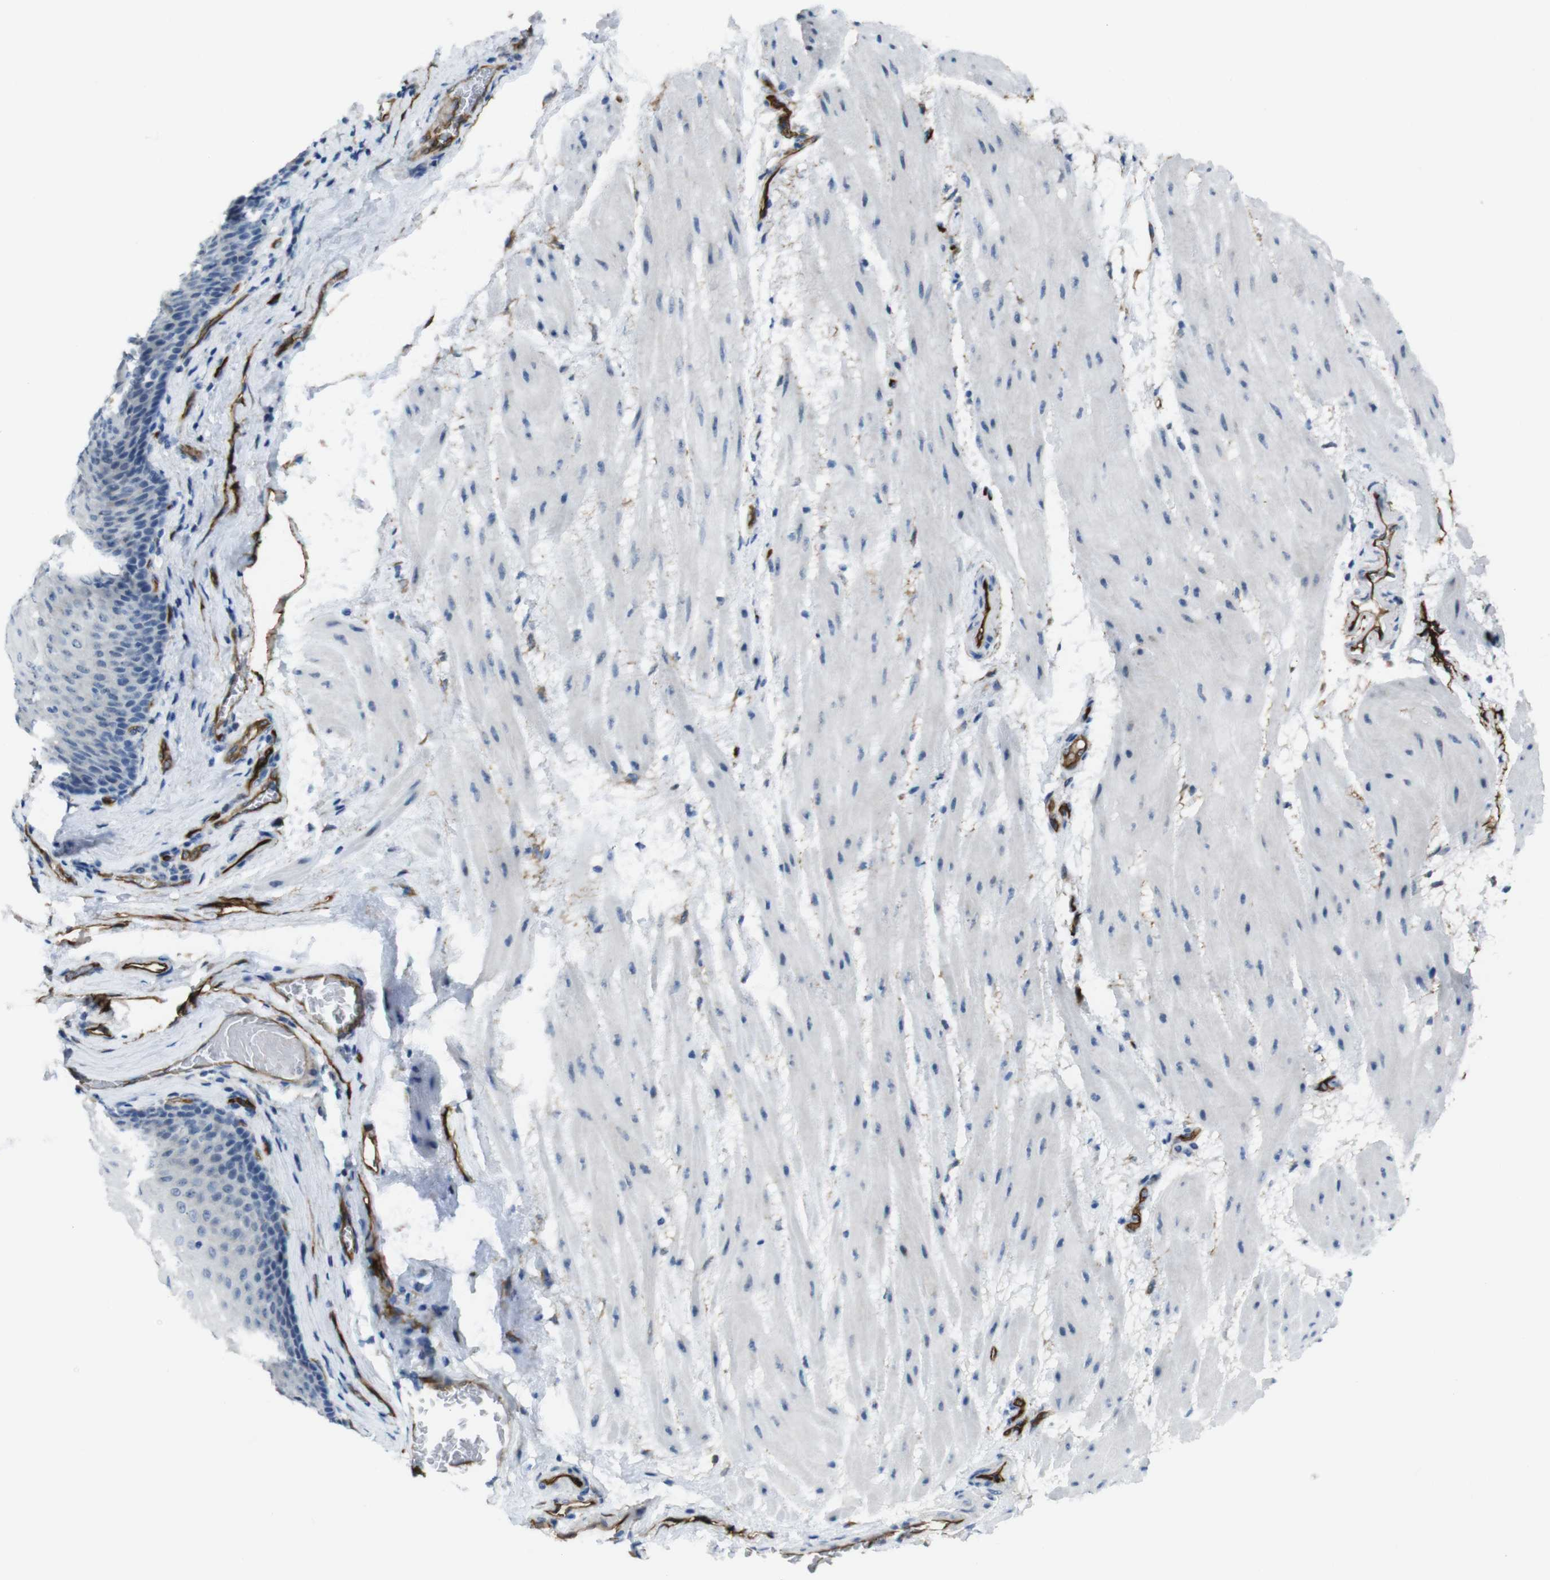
{"staining": {"intensity": "negative", "quantity": "none", "location": "none"}, "tissue": "esophagus", "cell_type": "Squamous epithelial cells", "image_type": "normal", "snomed": [{"axis": "morphology", "description": "Normal tissue, NOS"}, {"axis": "topography", "description": "Esophagus"}], "caption": "A photomicrograph of human esophagus is negative for staining in squamous epithelial cells. (Brightfield microscopy of DAB IHC at high magnification).", "gene": "HSPA12B", "patient": {"sex": "male", "age": 48}}